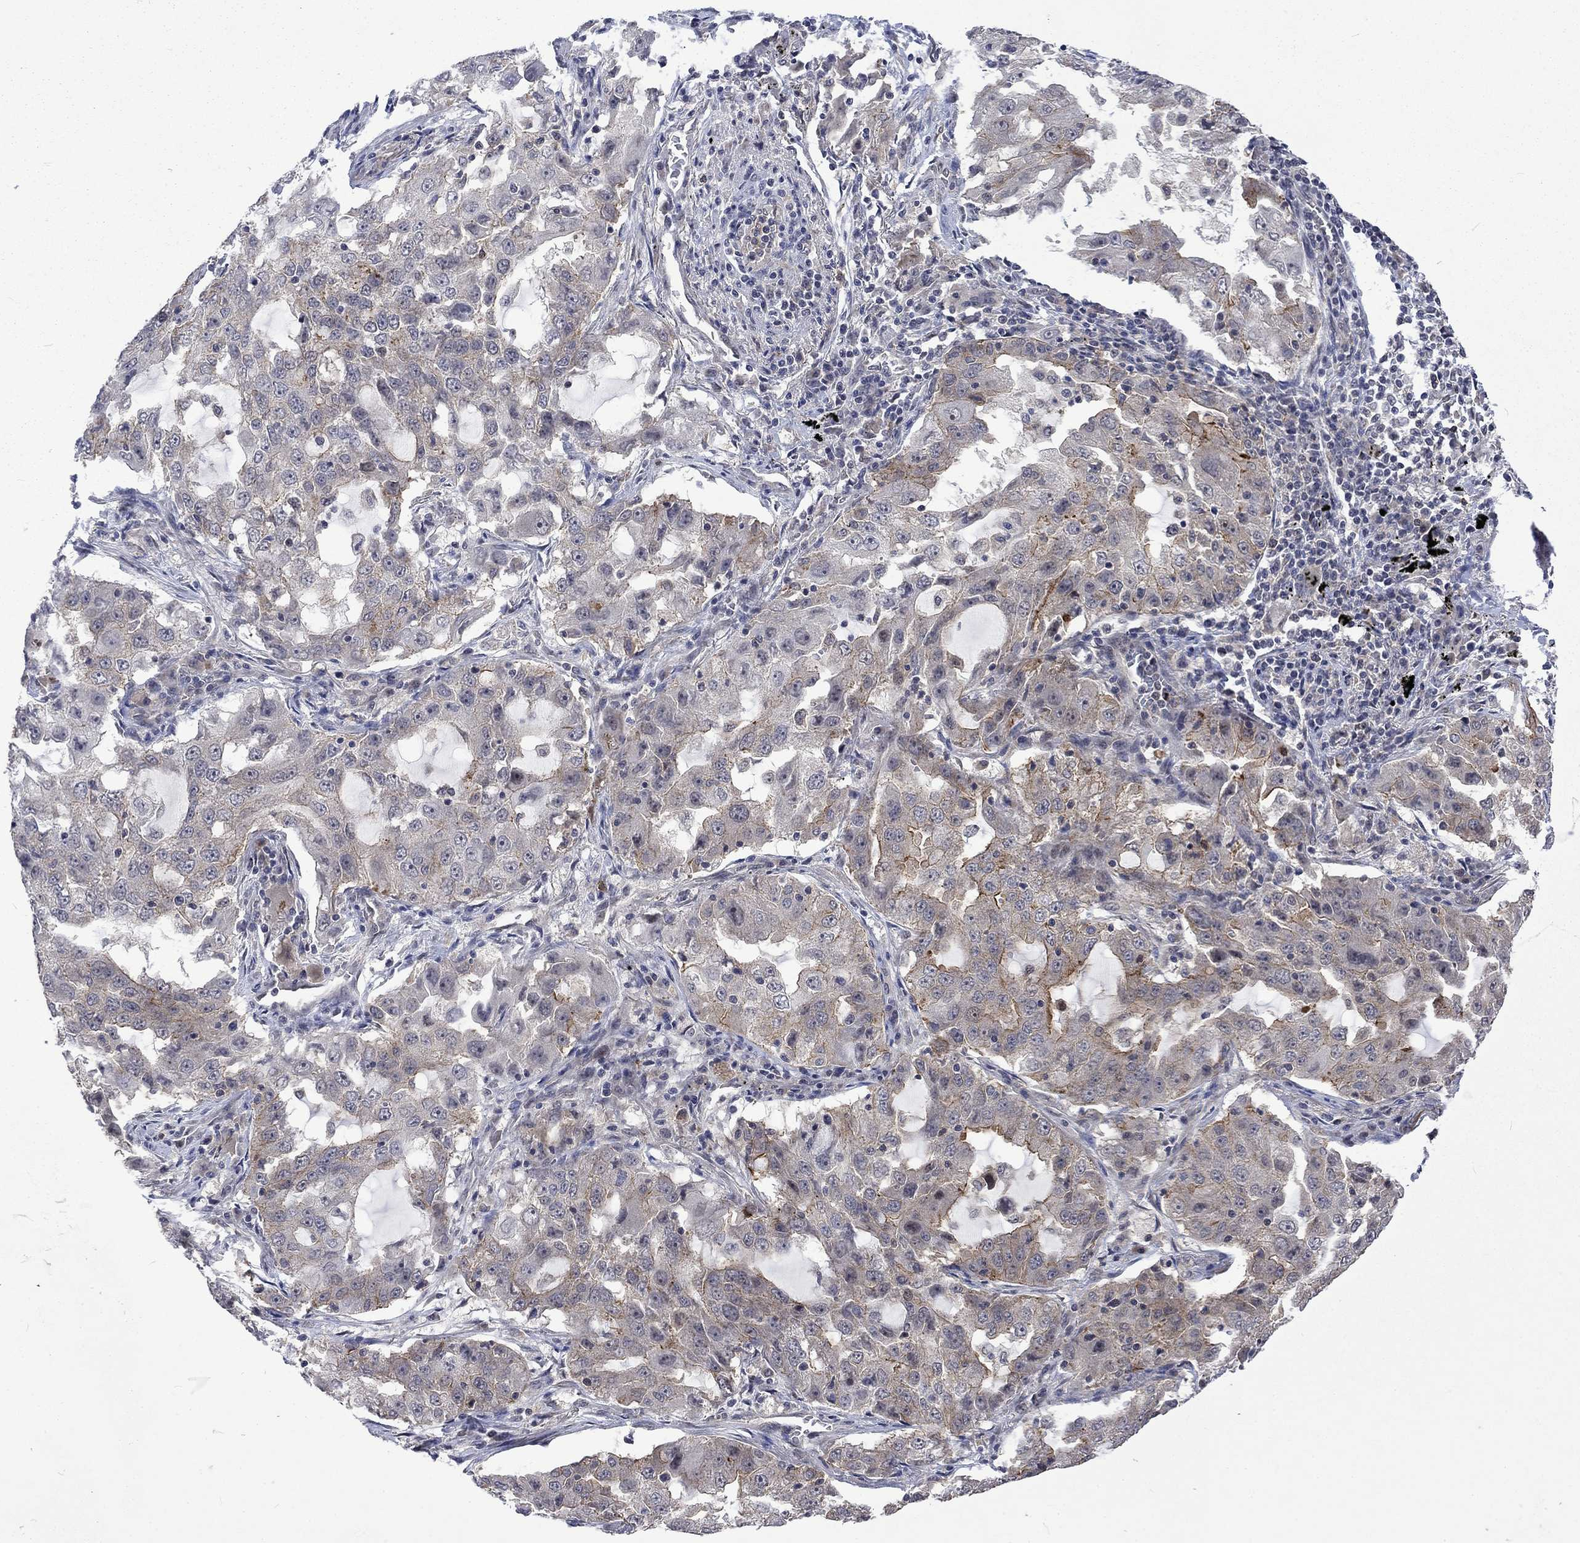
{"staining": {"intensity": "strong", "quantity": "<25%", "location": "cytoplasmic/membranous"}, "tissue": "lung cancer", "cell_type": "Tumor cells", "image_type": "cancer", "snomed": [{"axis": "morphology", "description": "Adenocarcinoma, NOS"}, {"axis": "topography", "description": "Lung"}], "caption": "Human adenocarcinoma (lung) stained with a brown dye reveals strong cytoplasmic/membranous positive expression in about <25% of tumor cells.", "gene": "PPP1R9A", "patient": {"sex": "female", "age": 61}}